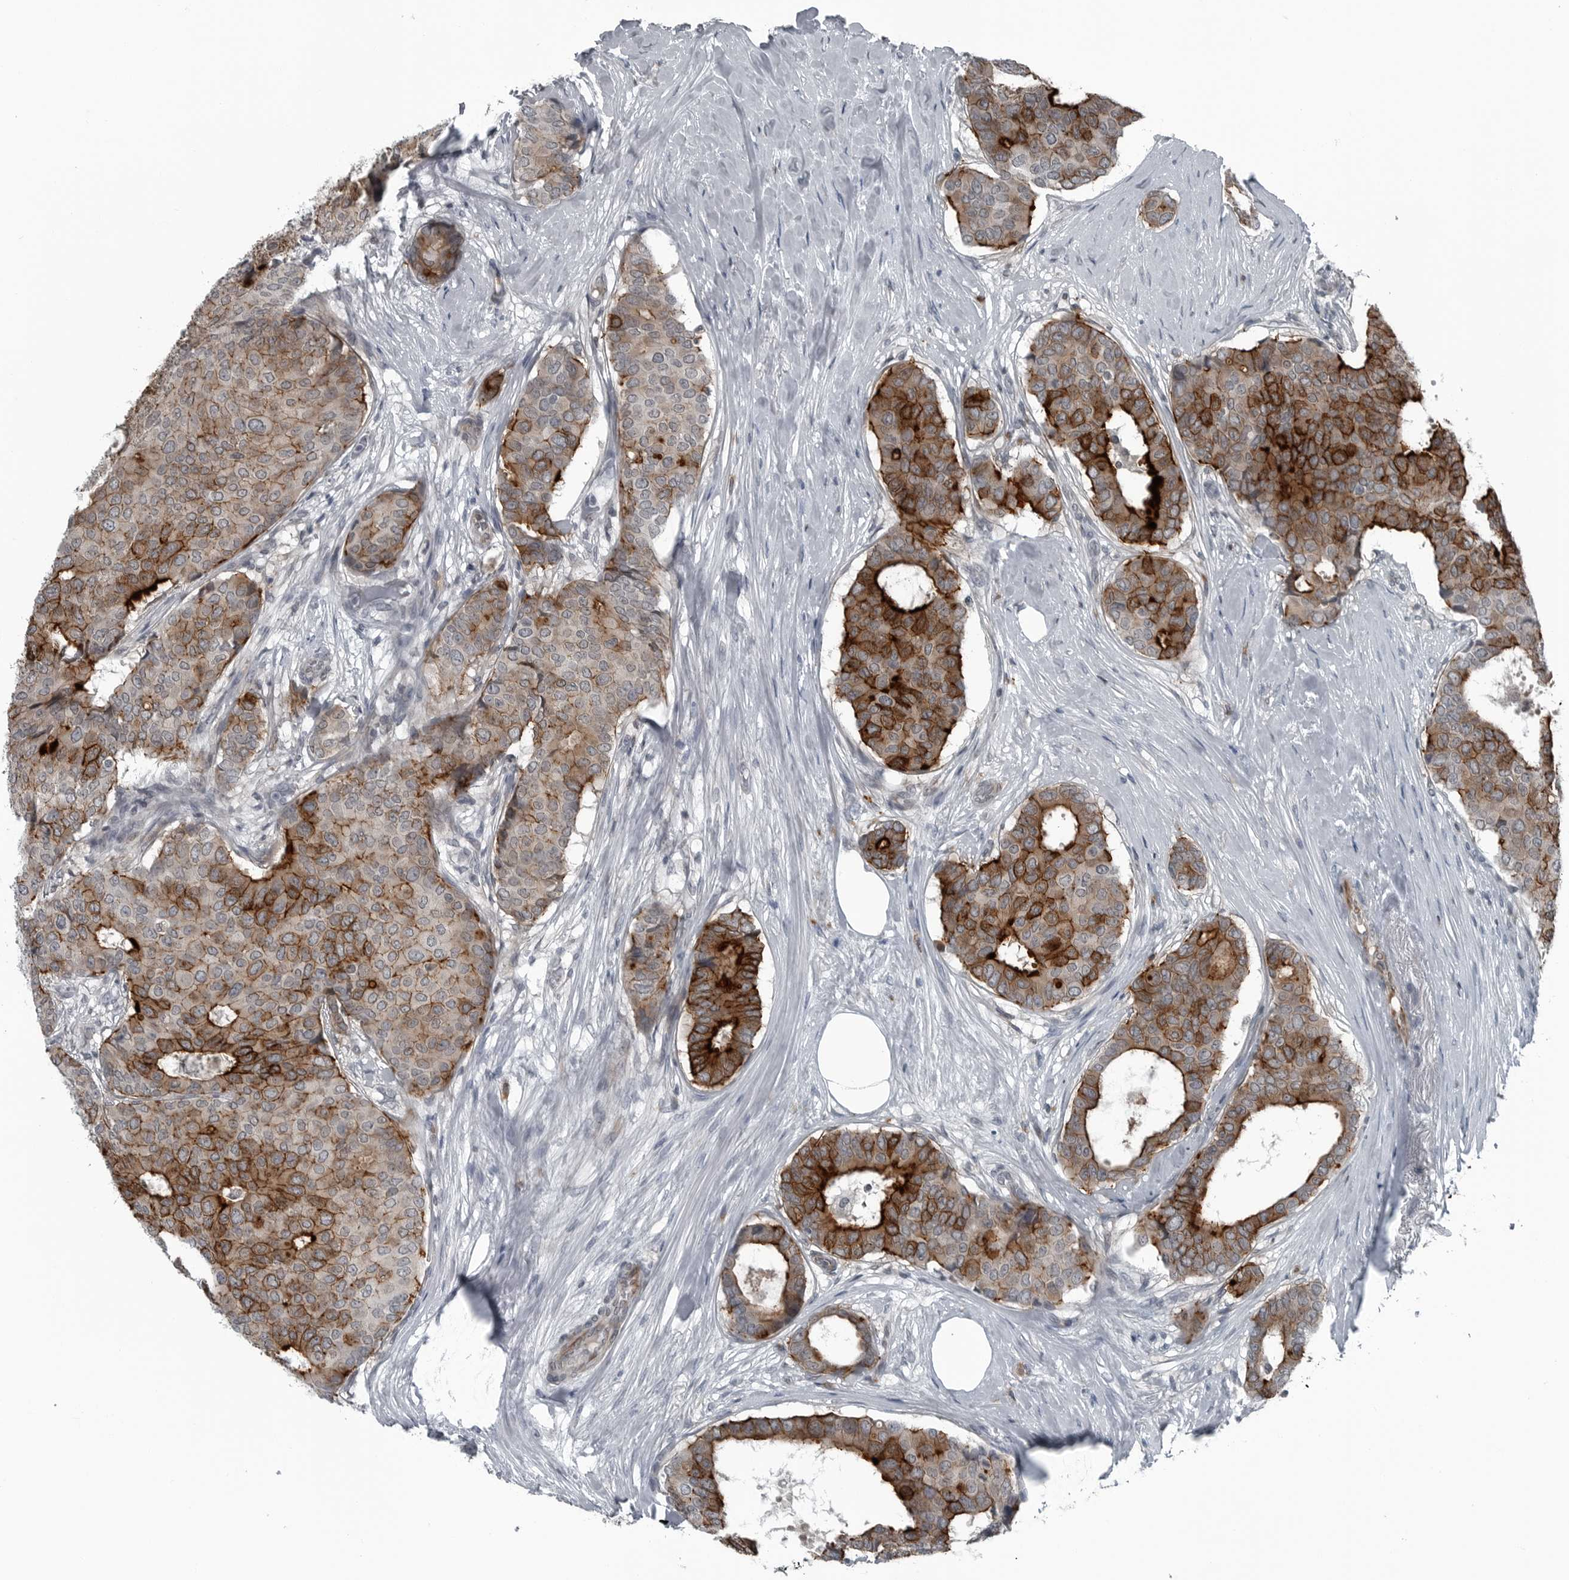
{"staining": {"intensity": "strong", "quantity": ">75%", "location": "cytoplasmic/membranous"}, "tissue": "breast cancer", "cell_type": "Tumor cells", "image_type": "cancer", "snomed": [{"axis": "morphology", "description": "Duct carcinoma"}, {"axis": "topography", "description": "Breast"}], "caption": "Immunohistochemistry (IHC) histopathology image of breast infiltrating ductal carcinoma stained for a protein (brown), which displays high levels of strong cytoplasmic/membranous positivity in about >75% of tumor cells.", "gene": "GAK", "patient": {"sex": "female", "age": 75}}